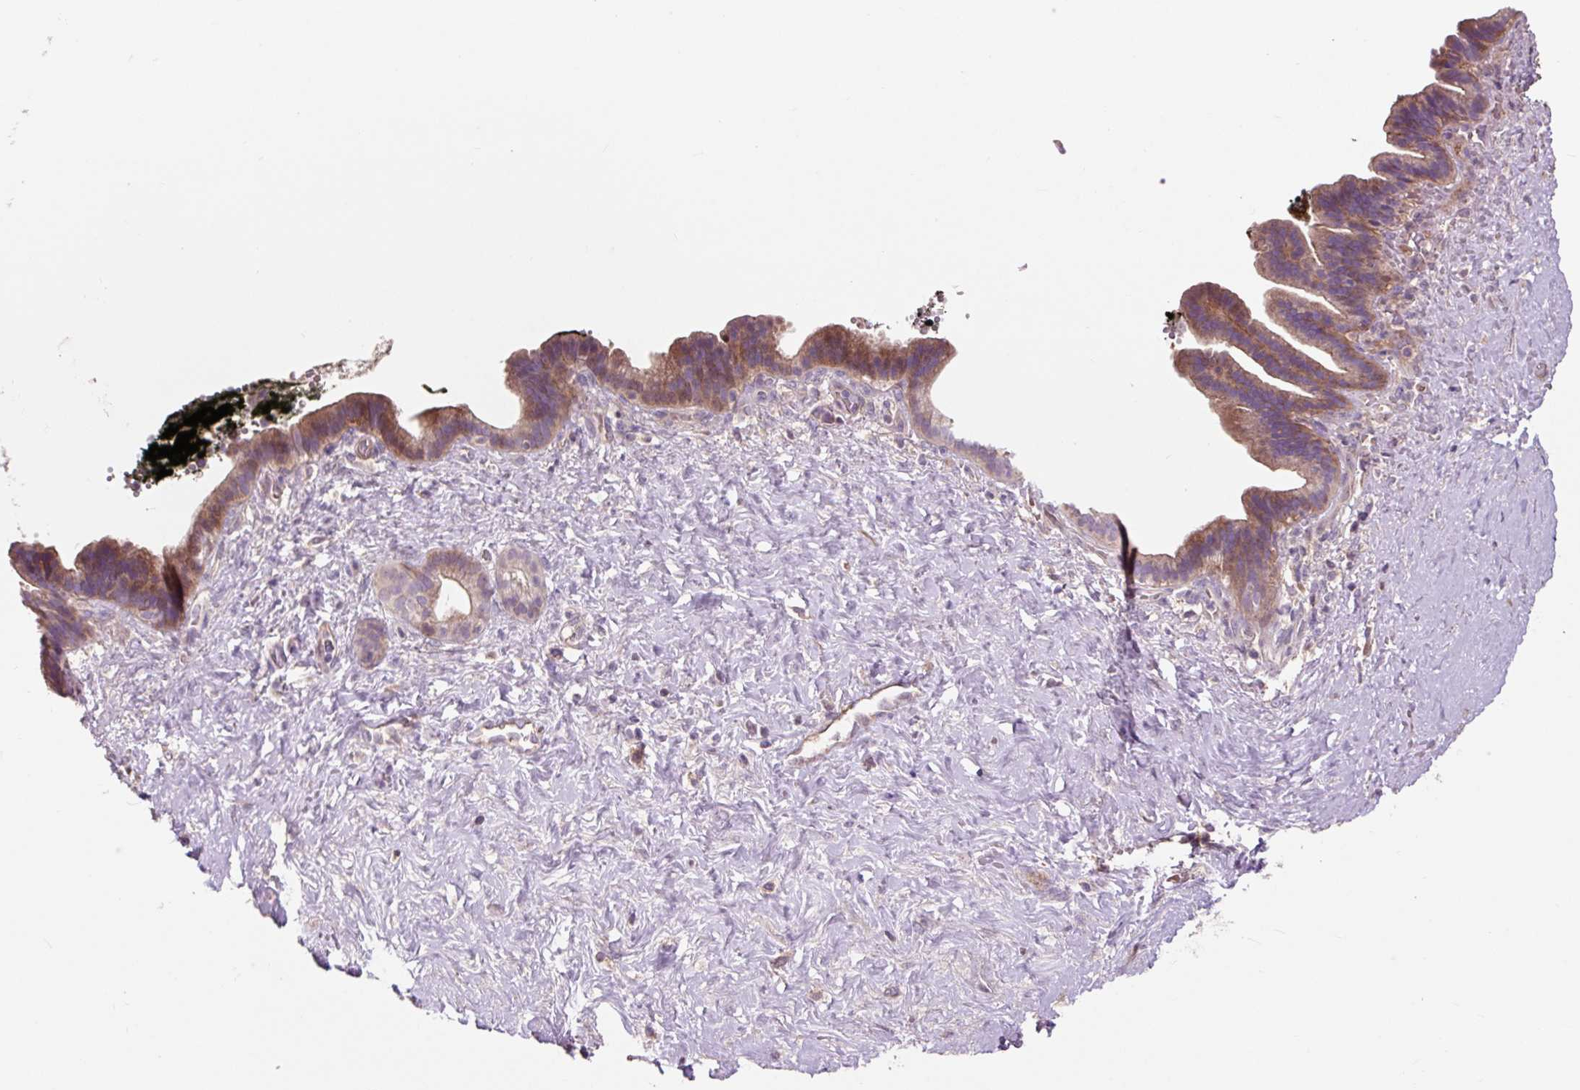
{"staining": {"intensity": "moderate", "quantity": ">75%", "location": "cytoplasmic/membranous"}, "tissue": "pancreatic cancer", "cell_type": "Tumor cells", "image_type": "cancer", "snomed": [{"axis": "morphology", "description": "Adenocarcinoma, NOS"}, {"axis": "topography", "description": "Pancreas"}], "caption": "High-magnification brightfield microscopy of pancreatic adenocarcinoma stained with DAB (3,3'-diaminobenzidine) (brown) and counterstained with hematoxylin (blue). tumor cells exhibit moderate cytoplasmic/membranous staining is identified in about>75% of cells.", "gene": "PRIMPOL", "patient": {"sex": "male", "age": 44}}